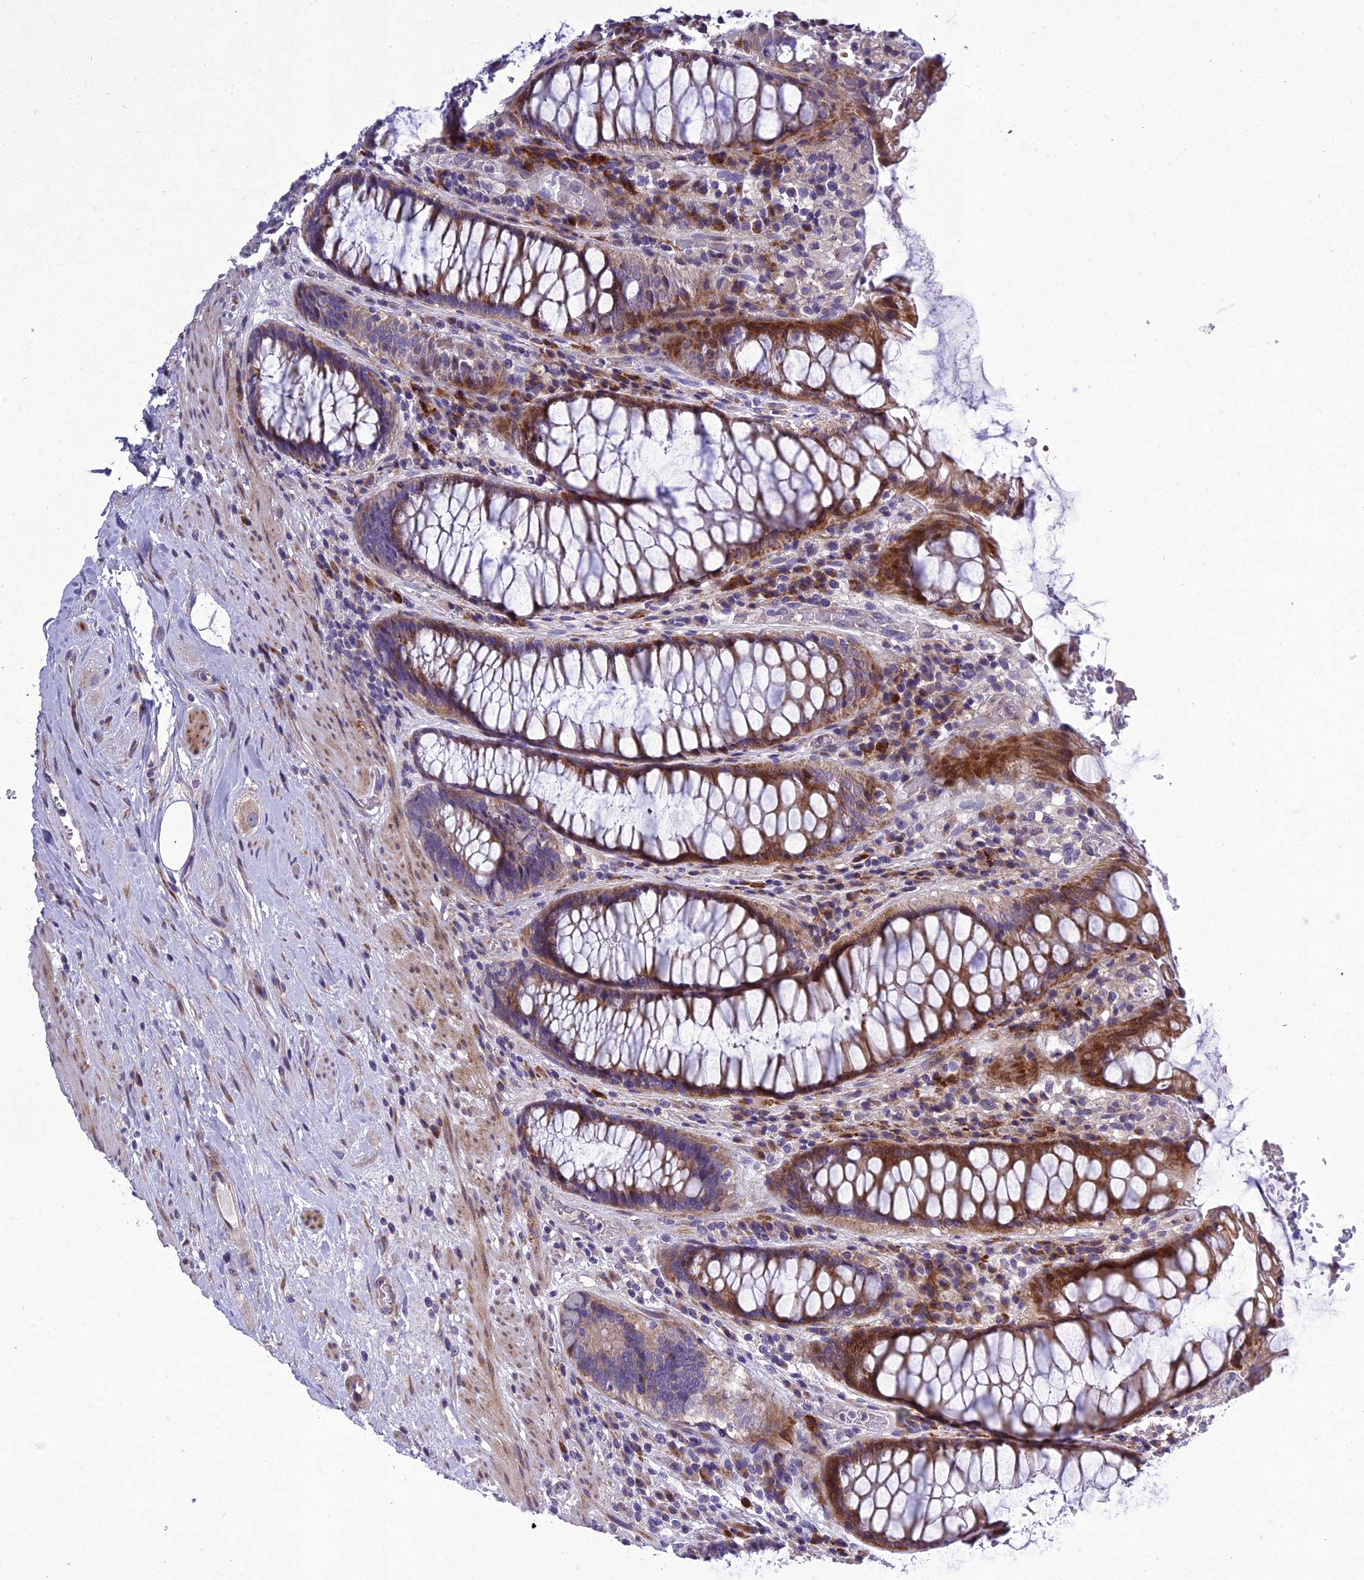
{"staining": {"intensity": "moderate", "quantity": ">75%", "location": "cytoplasmic/membranous"}, "tissue": "rectum", "cell_type": "Glandular cells", "image_type": "normal", "snomed": [{"axis": "morphology", "description": "Normal tissue, NOS"}, {"axis": "topography", "description": "Rectum"}], "caption": "Glandular cells display moderate cytoplasmic/membranous positivity in approximately >75% of cells in benign rectum. (DAB (3,3'-diaminobenzidine) IHC with brightfield microscopy, high magnification).", "gene": "ADIPOR2", "patient": {"sex": "male", "age": 64}}